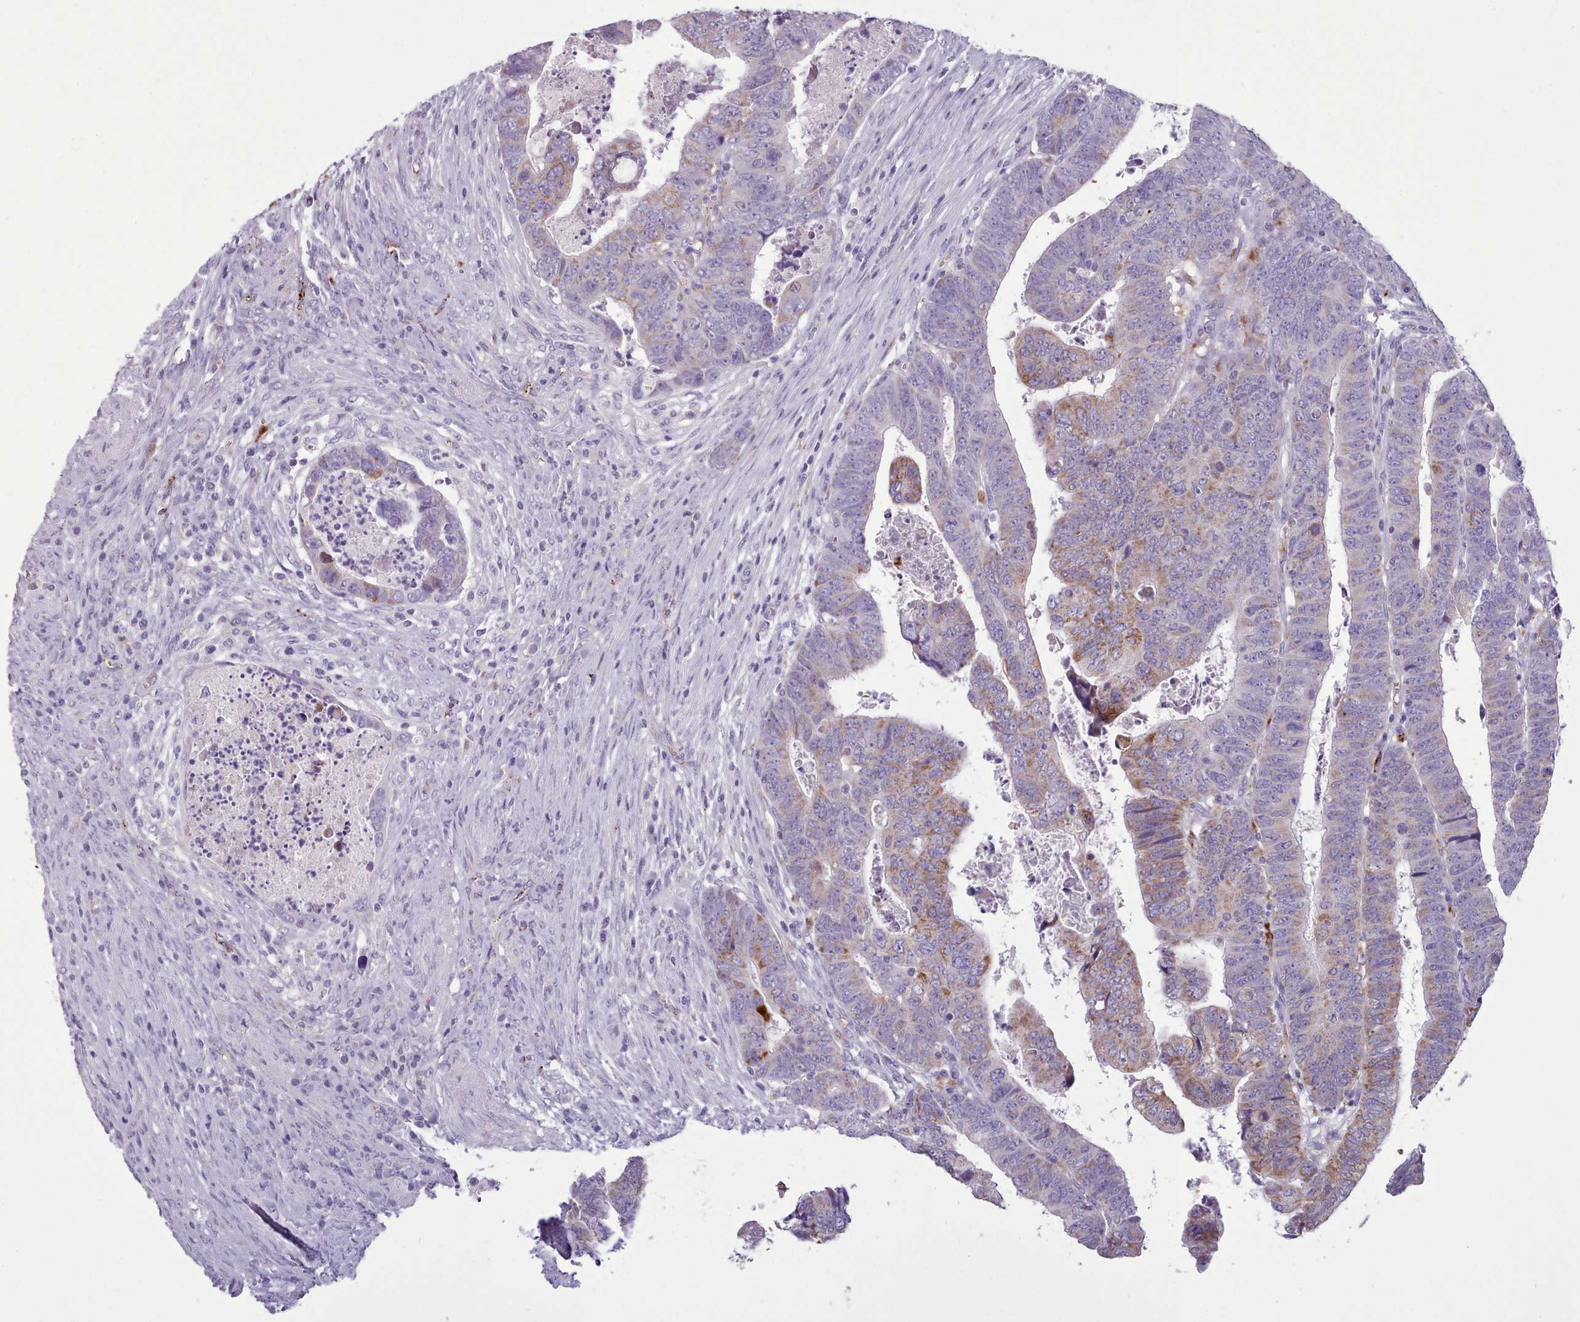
{"staining": {"intensity": "moderate", "quantity": "25%-75%", "location": "cytoplasmic/membranous"}, "tissue": "colorectal cancer", "cell_type": "Tumor cells", "image_type": "cancer", "snomed": [{"axis": "morphology", "description": "Normal tissue, NOS"}, {"axis": "morphology", "description": "Adenocarcinoma, NOS"}, {"axis": "topography", "description": "Rectum"}], "caption": "Immunohistochemical staining of human colorectal cancer displays medium levels of moderate cytoplasmic/membranous protein positivity in about 25%-75% of tumor cells.", "gene": "AK4", "patient": {"sex": "female", "age": 65}}